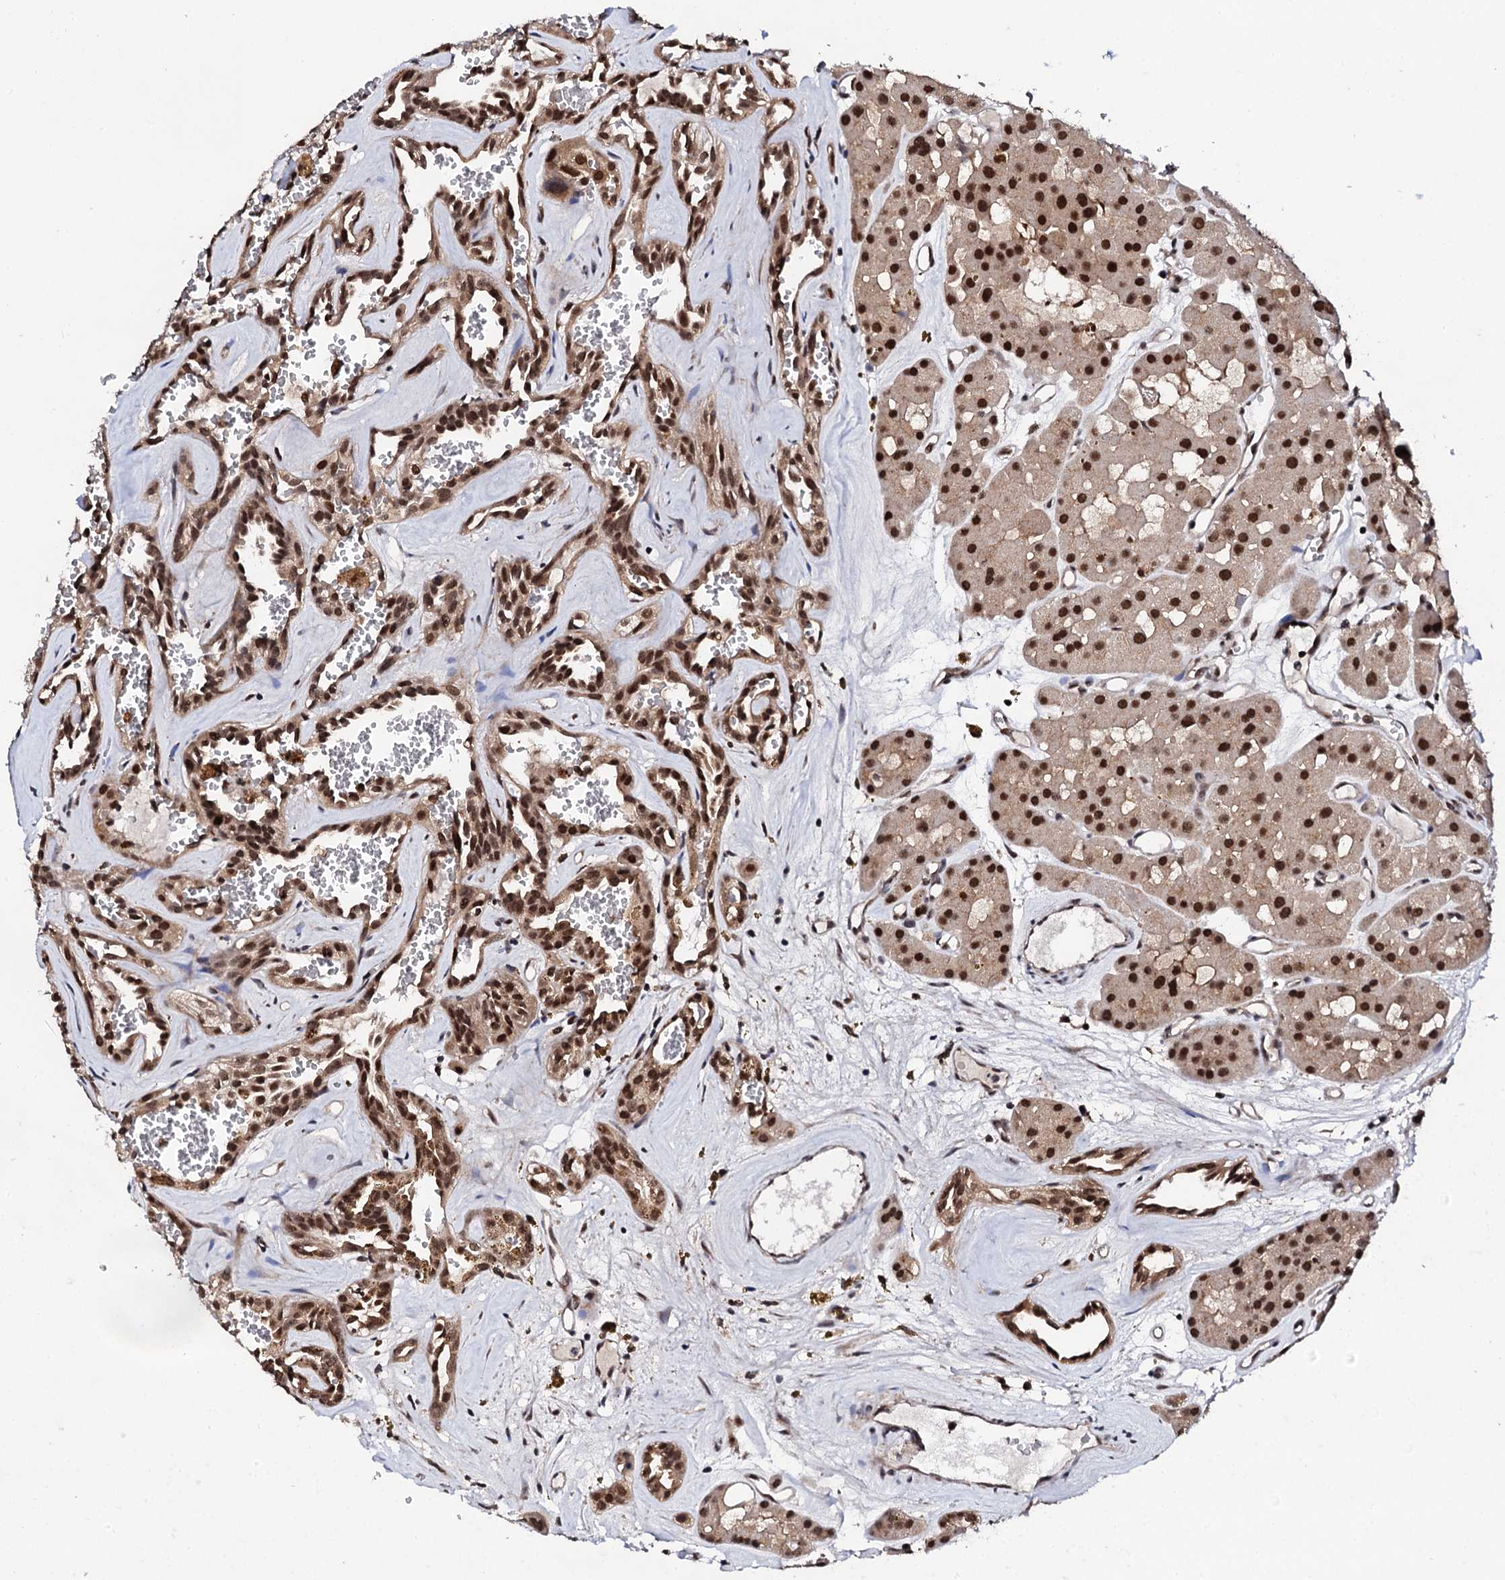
{"staining": {"intensity": "strong", "quantity": ">75%", "location": "cytoplasmic/membranous,nuclear"}, "tissue": "renal cancer", "cell_type": "Tumor cells", "image_type": "cancer", "snomed": [{"axis": "morphology", "description": "Carcinoma, NOS"}, {"axis": "topography", "description": "Kidney"}], "caption": "High-power microscopy captured an IHC image of renal cancer (carcinoma), revealing strong cytoplasmic/membranous and nuclear staining in about >75% of tumor cells.", "gene": "CSTF3", "patient": {"sex": "female", "age": 75}}